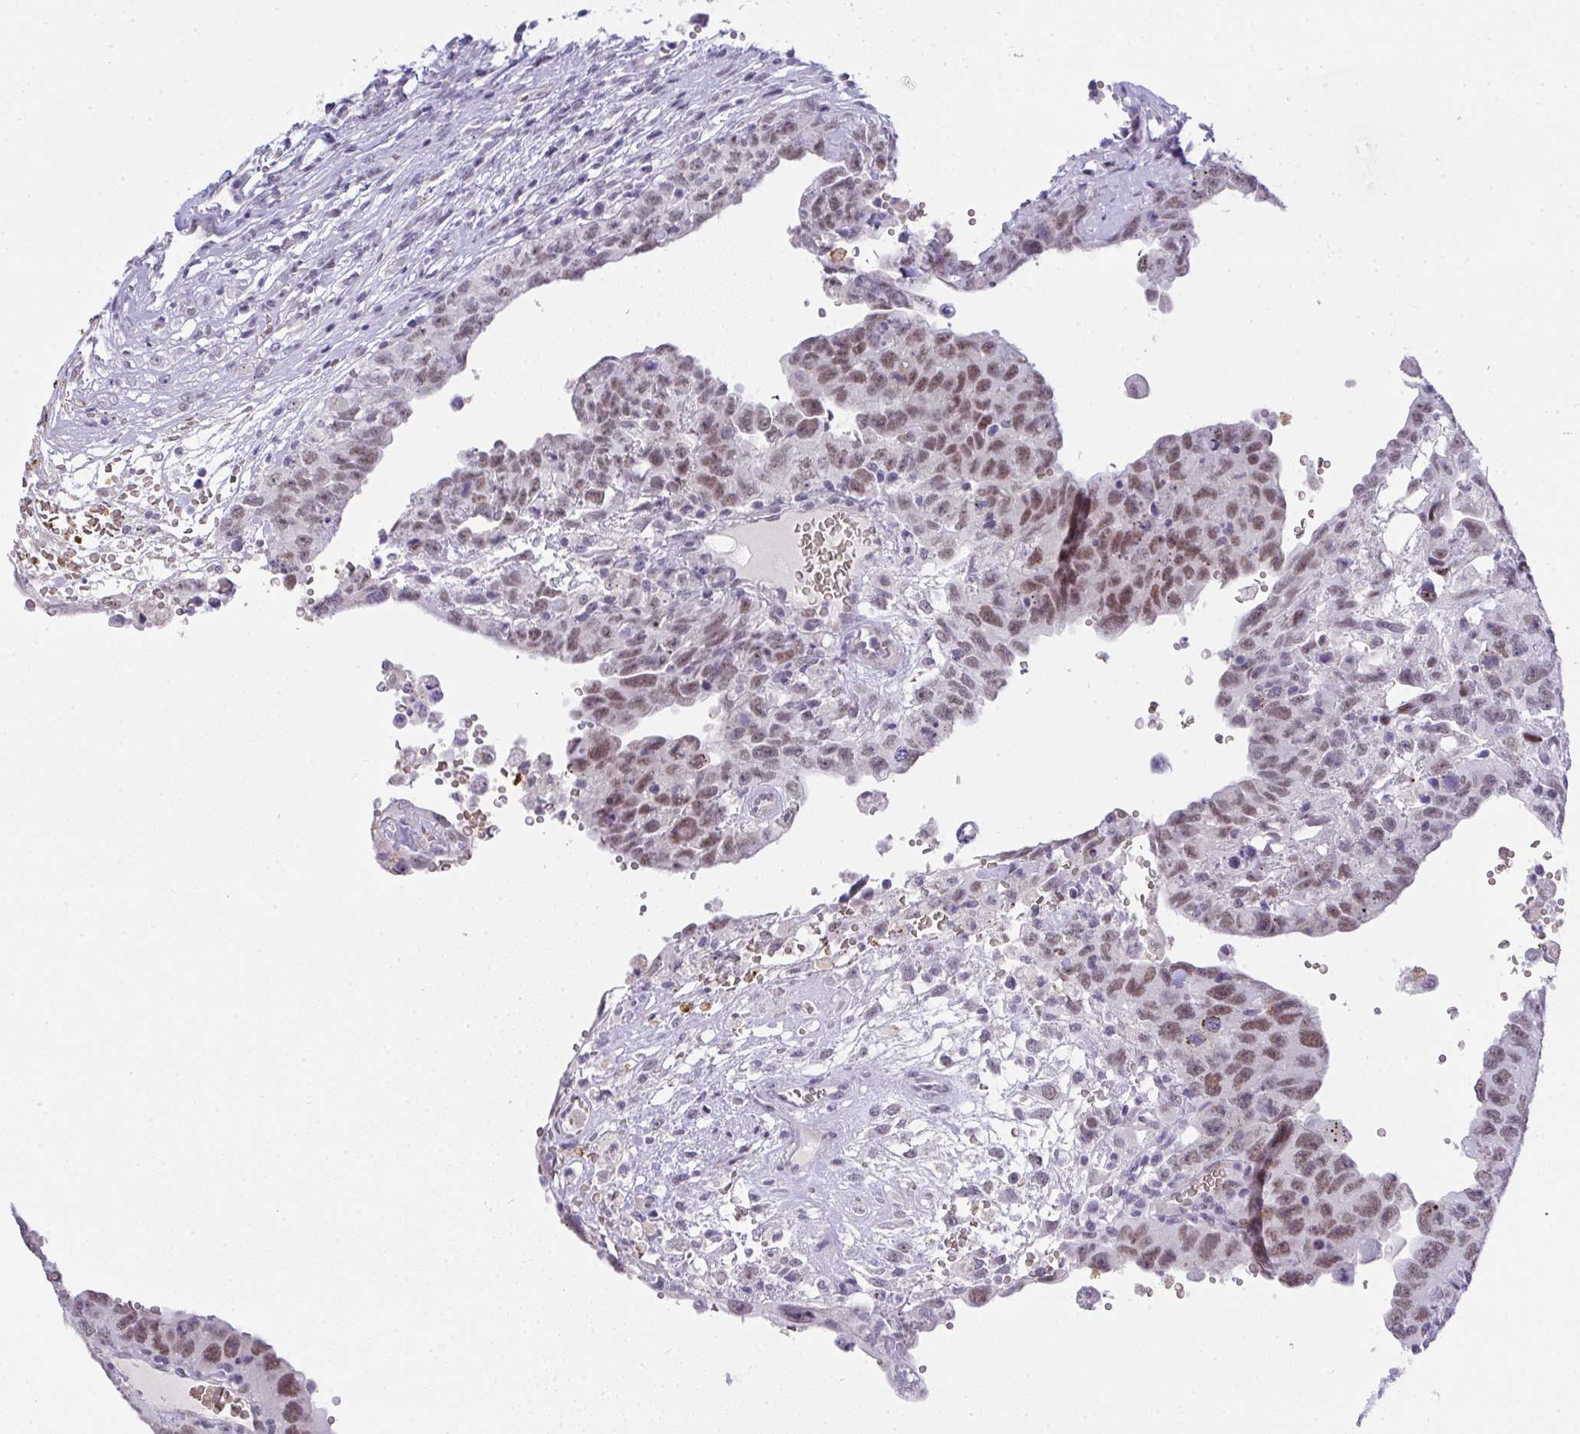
{"staining": {"intensity": "moderate", "quantity": "25%-75%", "location": "nuclear"}, "tissue": "testis cancer", "cell_type": "Tumor cells", "image_type": "cancer", "snomed": [{"axis": "morphology", "description": "Carcinoma, Embryonal, NOS"}, {"axis": "topography", "description": "Testis"}], "caption": "The immunohistochemical stain highlights moderate nuclear expression in tumor cells of testis cancer (embryonal carcinoma) tissue.", "gene": "TNMD", "patient": {"sex": "male", "age": 26}}